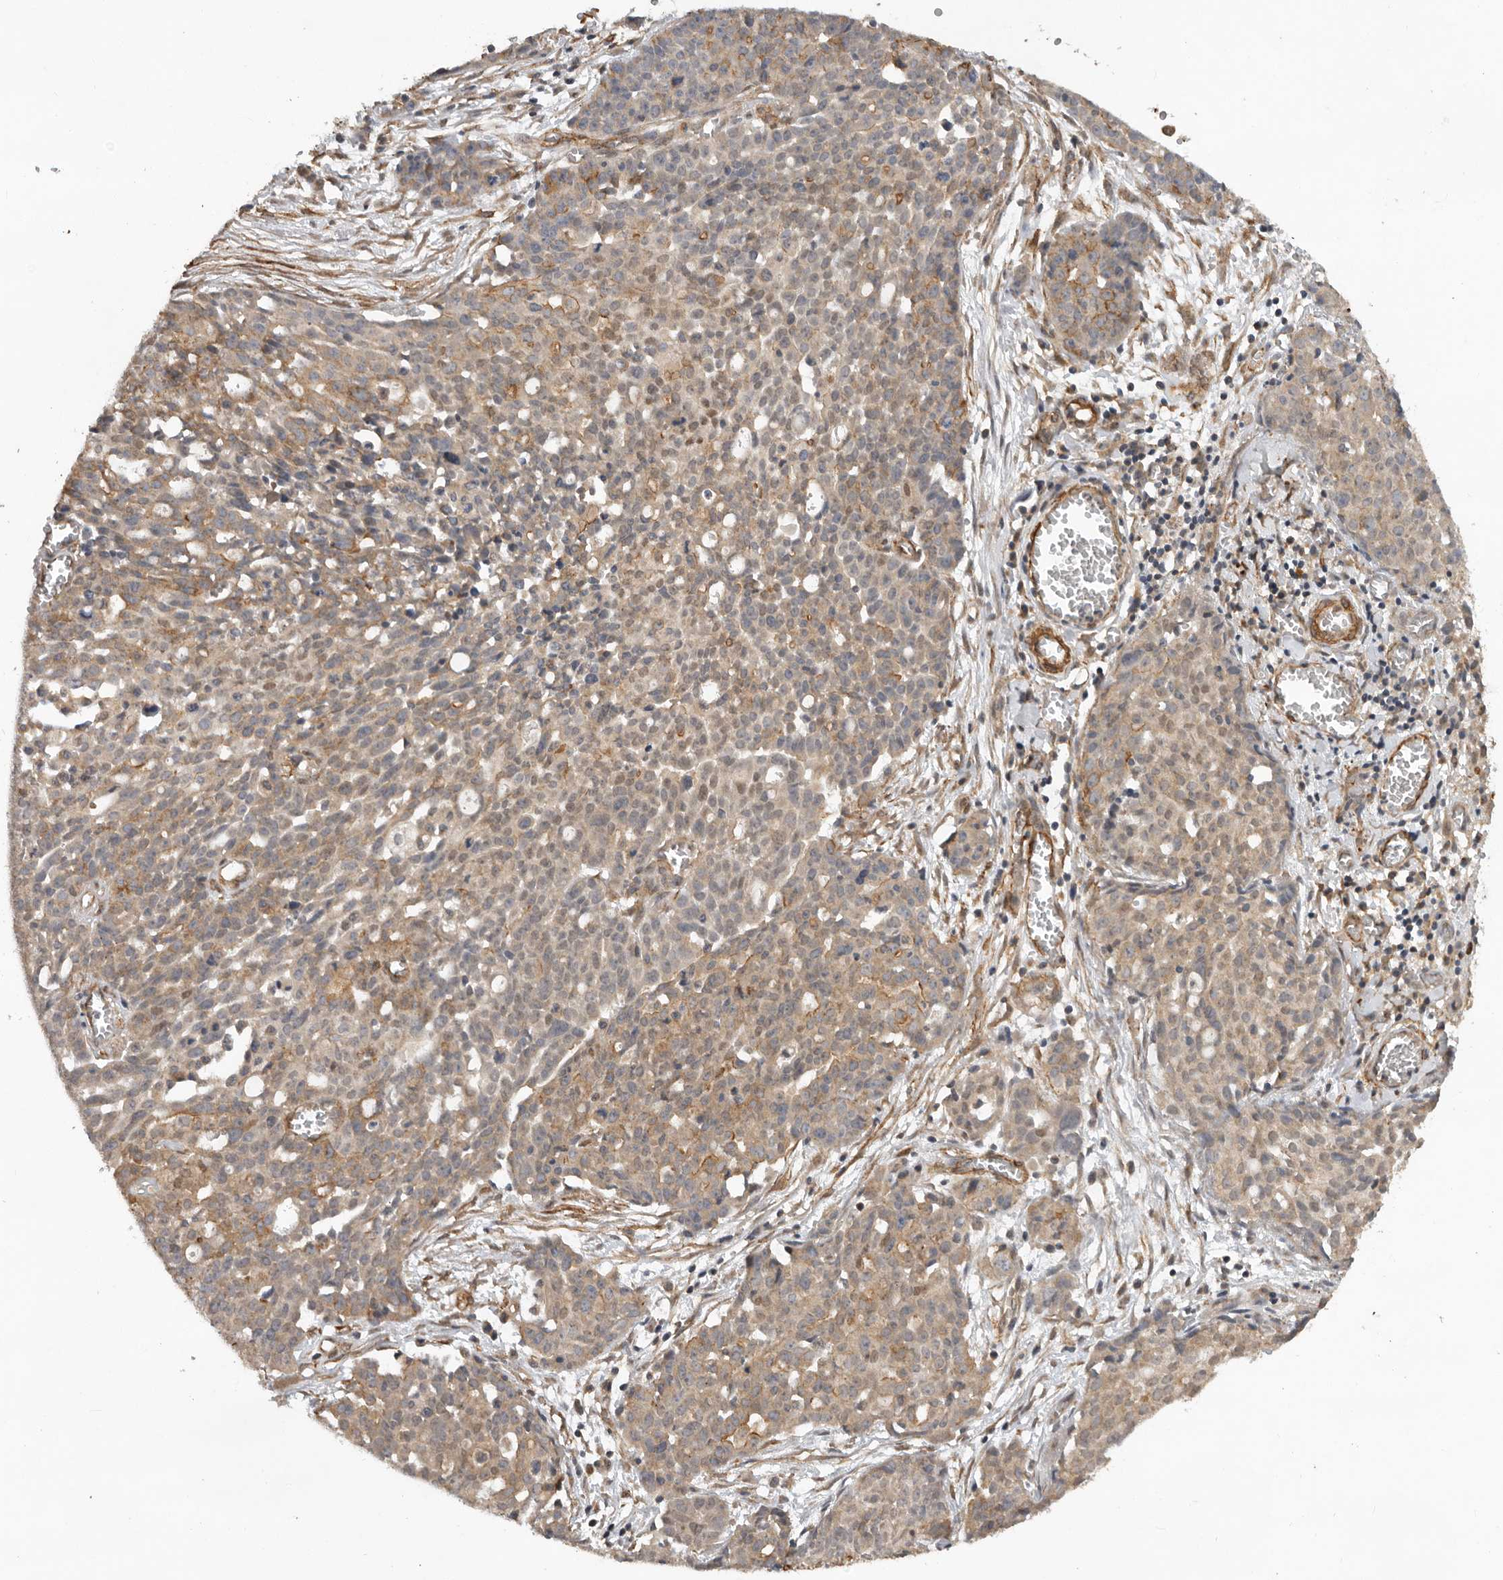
{"staining": {"intensity": "weak", "quantity": ">75%", "location": "cytoplasmic/membranous"}, "tissue": "ovarian cancer", "cell_type": "Tumor cells", "image_type": "cancer", "snomed": [{"axis": "morphology", "description": "Cystadenocarcinoma, serous, NOS"}, {"axis": "topography", "description": "Soft tissue"}, {"axis": "topography", "description": "Ovary"}], "caption": "Ovarian cancer stained for a protein (brown) shows weak cytoplasmic/membranous positive expression in approximately >75% of tumor cells.", "gene": "RNF157", "patient": {"sex": "female", "age": 57}}